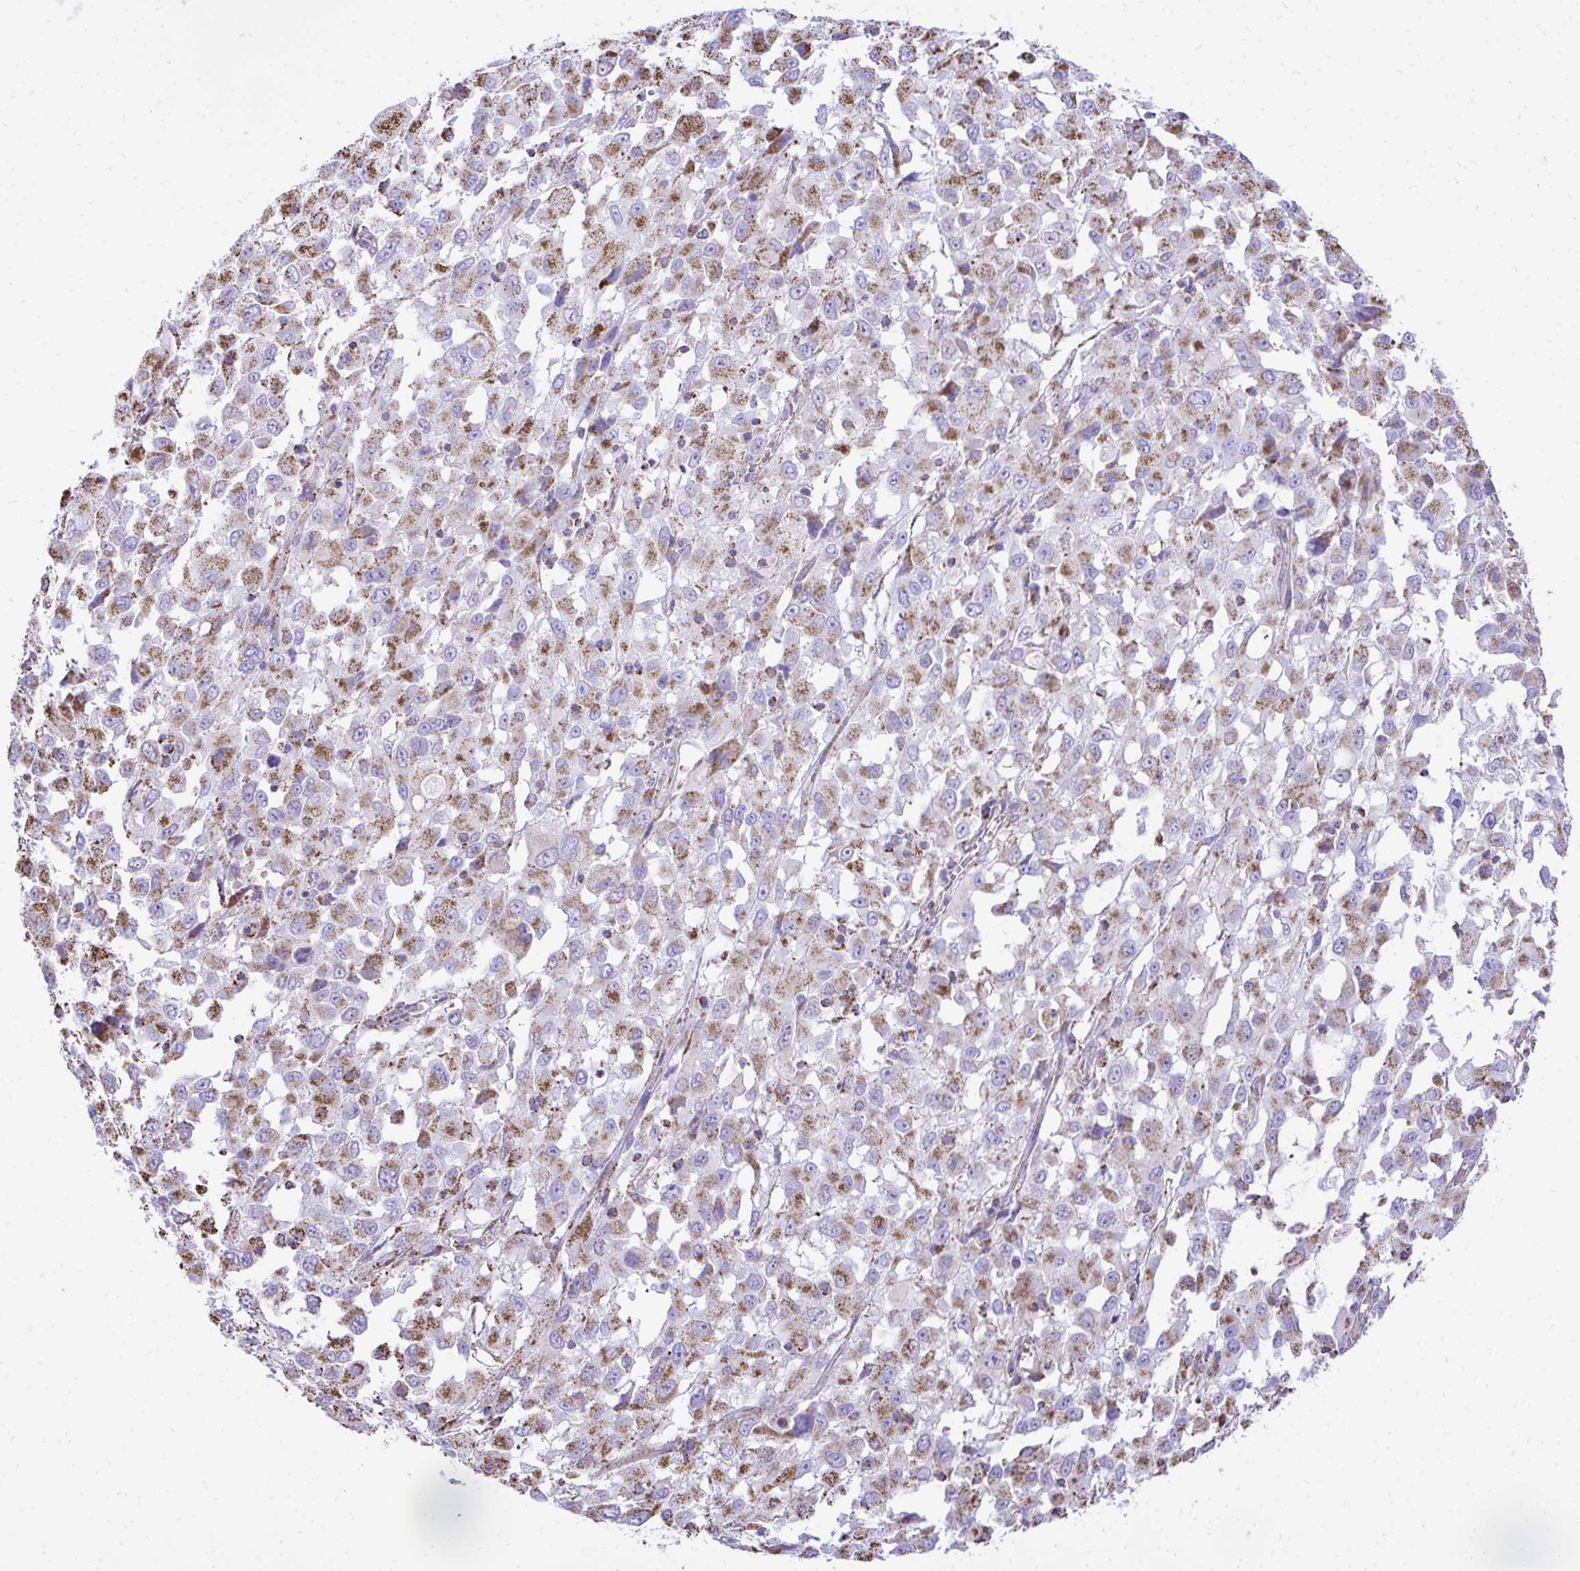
{"staining": {"intensity": "moderate", "quantity": ">75%", "location": "cytoplasmic/membranous"}, "tissue": "melanoma", "cell_type": "Tumor cells", "image_type": "cancer", "snomed": [{"axis": "morphology", "description": "Malignant melanoma, Metastatic site"}, {"axis": "topography", "description": "Soft tissue"}], "caption": "Melanoma tissue demonstrates moderate cytoplasmic/membranous staining in approximately >75% of tumor cells, visualized by immunohistochemistry.", "gene": "MPZL2", "patient": {"sex": "male", "age": 50}}